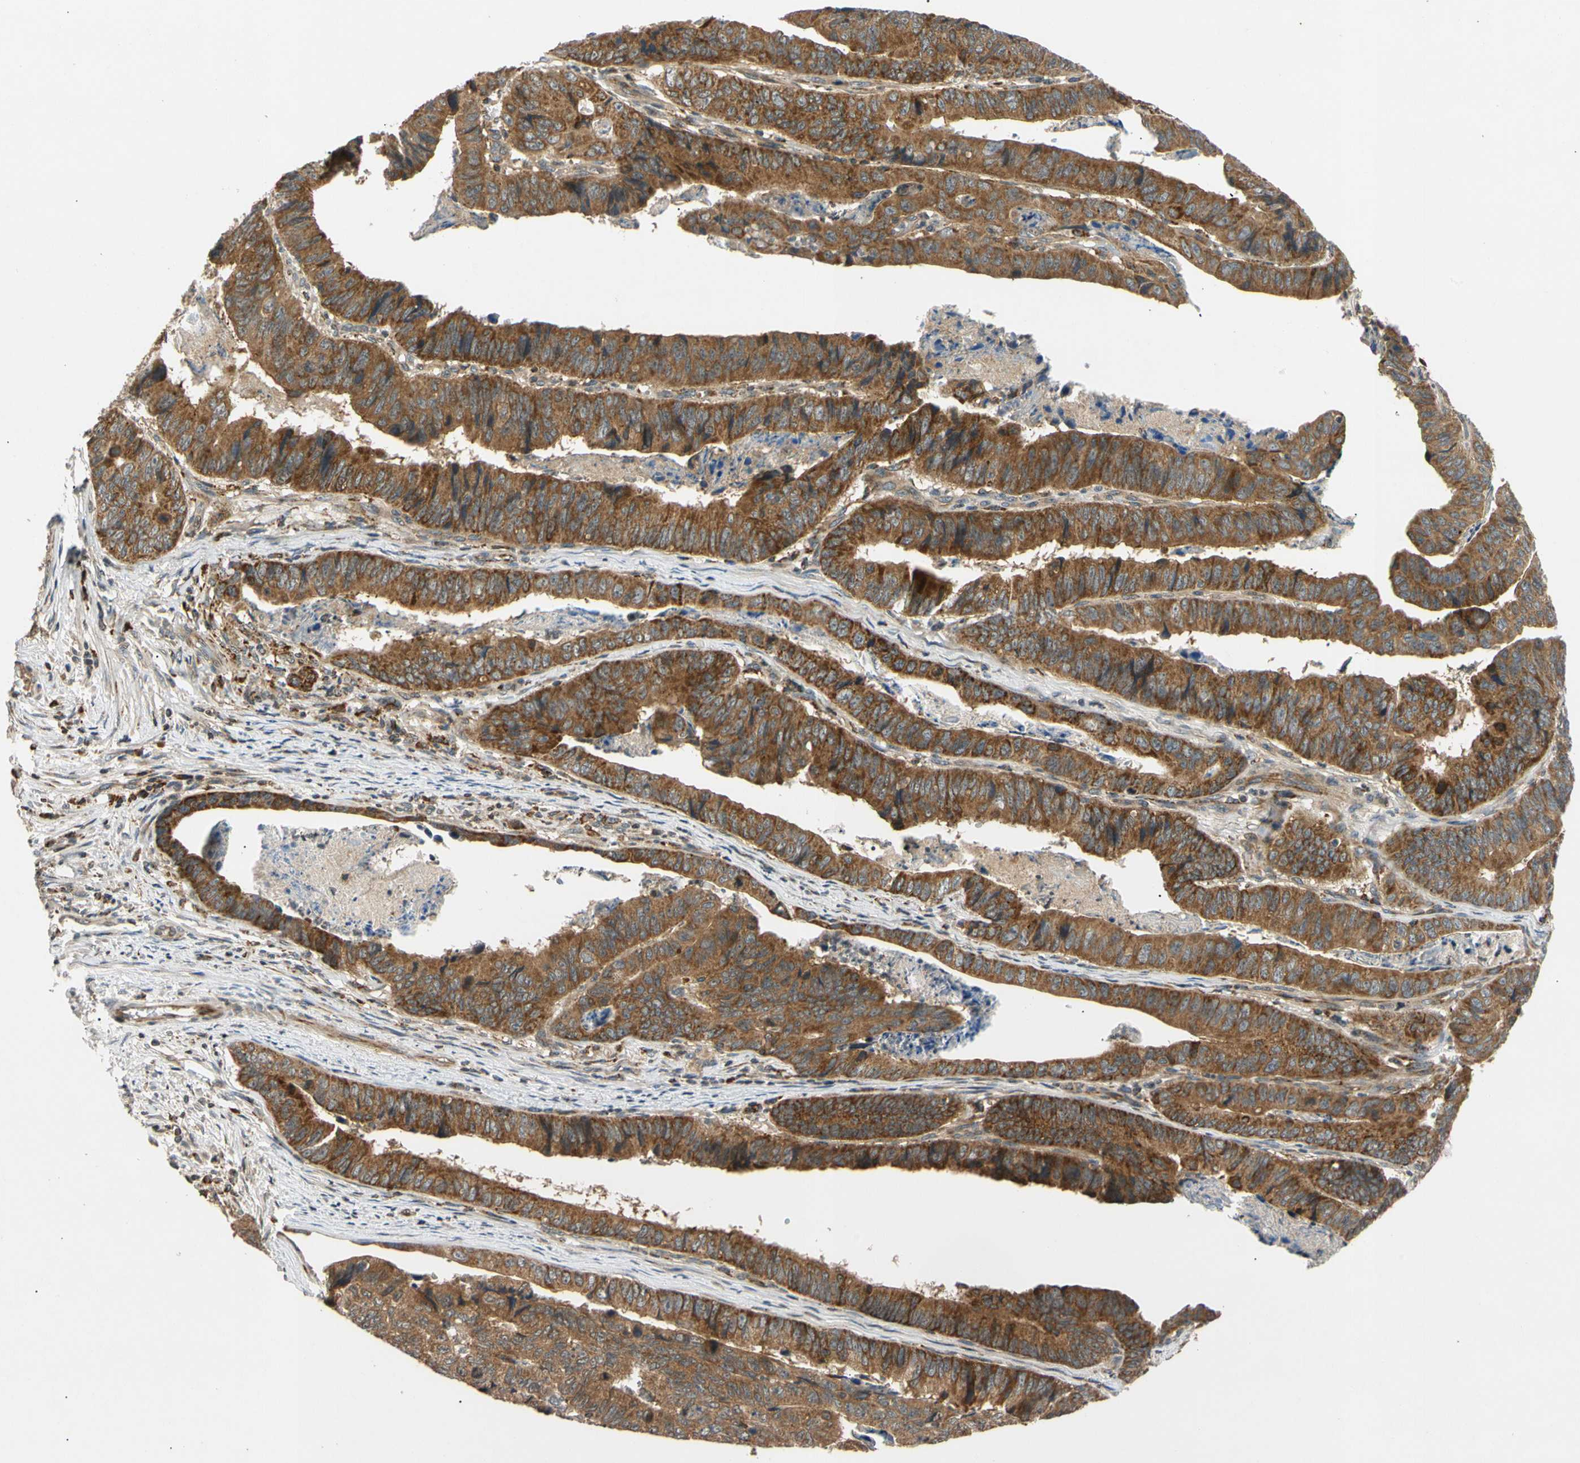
{"staining": {"intensity": "strong", "quantity": ">75%", "location": "cytoplasmic/membranous"}, "tissue": "stomach cancer", "cell_type": "Tumor cells", "image_type": "cancer", "snomed": [{"axis": "morphology", "description": "Adenocarcinoma, NOS"}, {"axis": "topography", "description": "Stomach, lower"}], "caption": "A high-resolution histopathology image shows immunohistochemistry (IHC) staining of stomach cancer (adenocarcinoma), which displays strong cytoplasmic/membranous positivity in about >75% of tumor cells. (Stains: DAB in brown, nuclei in blue, Microscopy: brightfield microscopy at high magnification).", "gene": "MRPS22", "patient": {"sex": "male", "age": 77}}